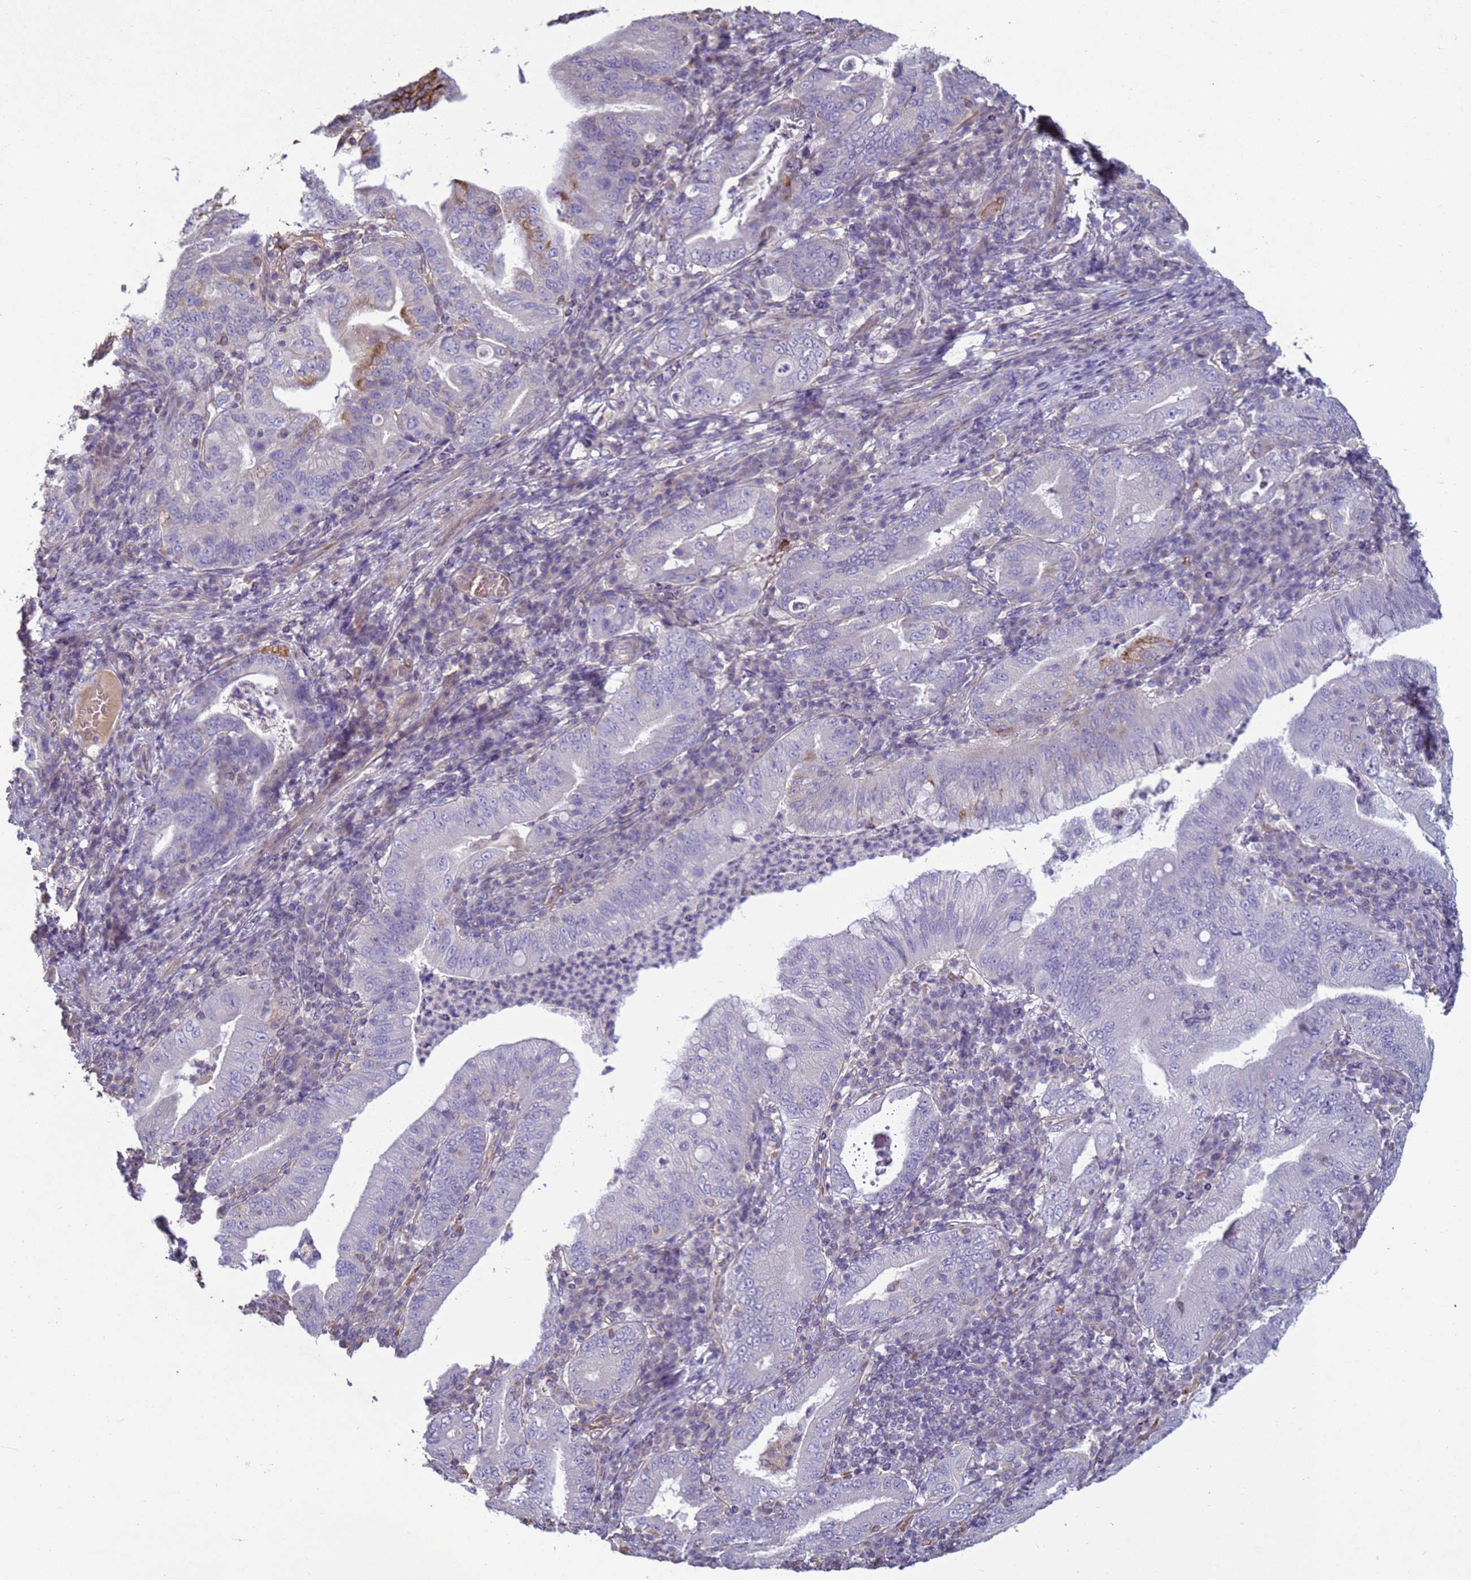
{"staining": {"intensity": "negative", "quantity": "none", "location": "none"}, "tissue": "stomach cancer", "cell_type": "Tumor cells", "image_type": "cancer", "snomed": [{"axis": "morphology", "description": "Normal tissue, NOS"}, {"axis": "morphology", "description": "Adenocarcinoma, NOS"}, {"axis": "topography", "description": "Esophagus"}, {"axis": "topography", "description": "Stomach, upper"}, {"axis": "topography", "description": "Peripheral nerve tissue"}], "caption": "Stomach cancer (adenocarcinoma) was stained to show a protein in brown. There is no significant expression in tumor cells.", "gene": "SGIP1", "patient": {"sex": "male", "age": 62}}